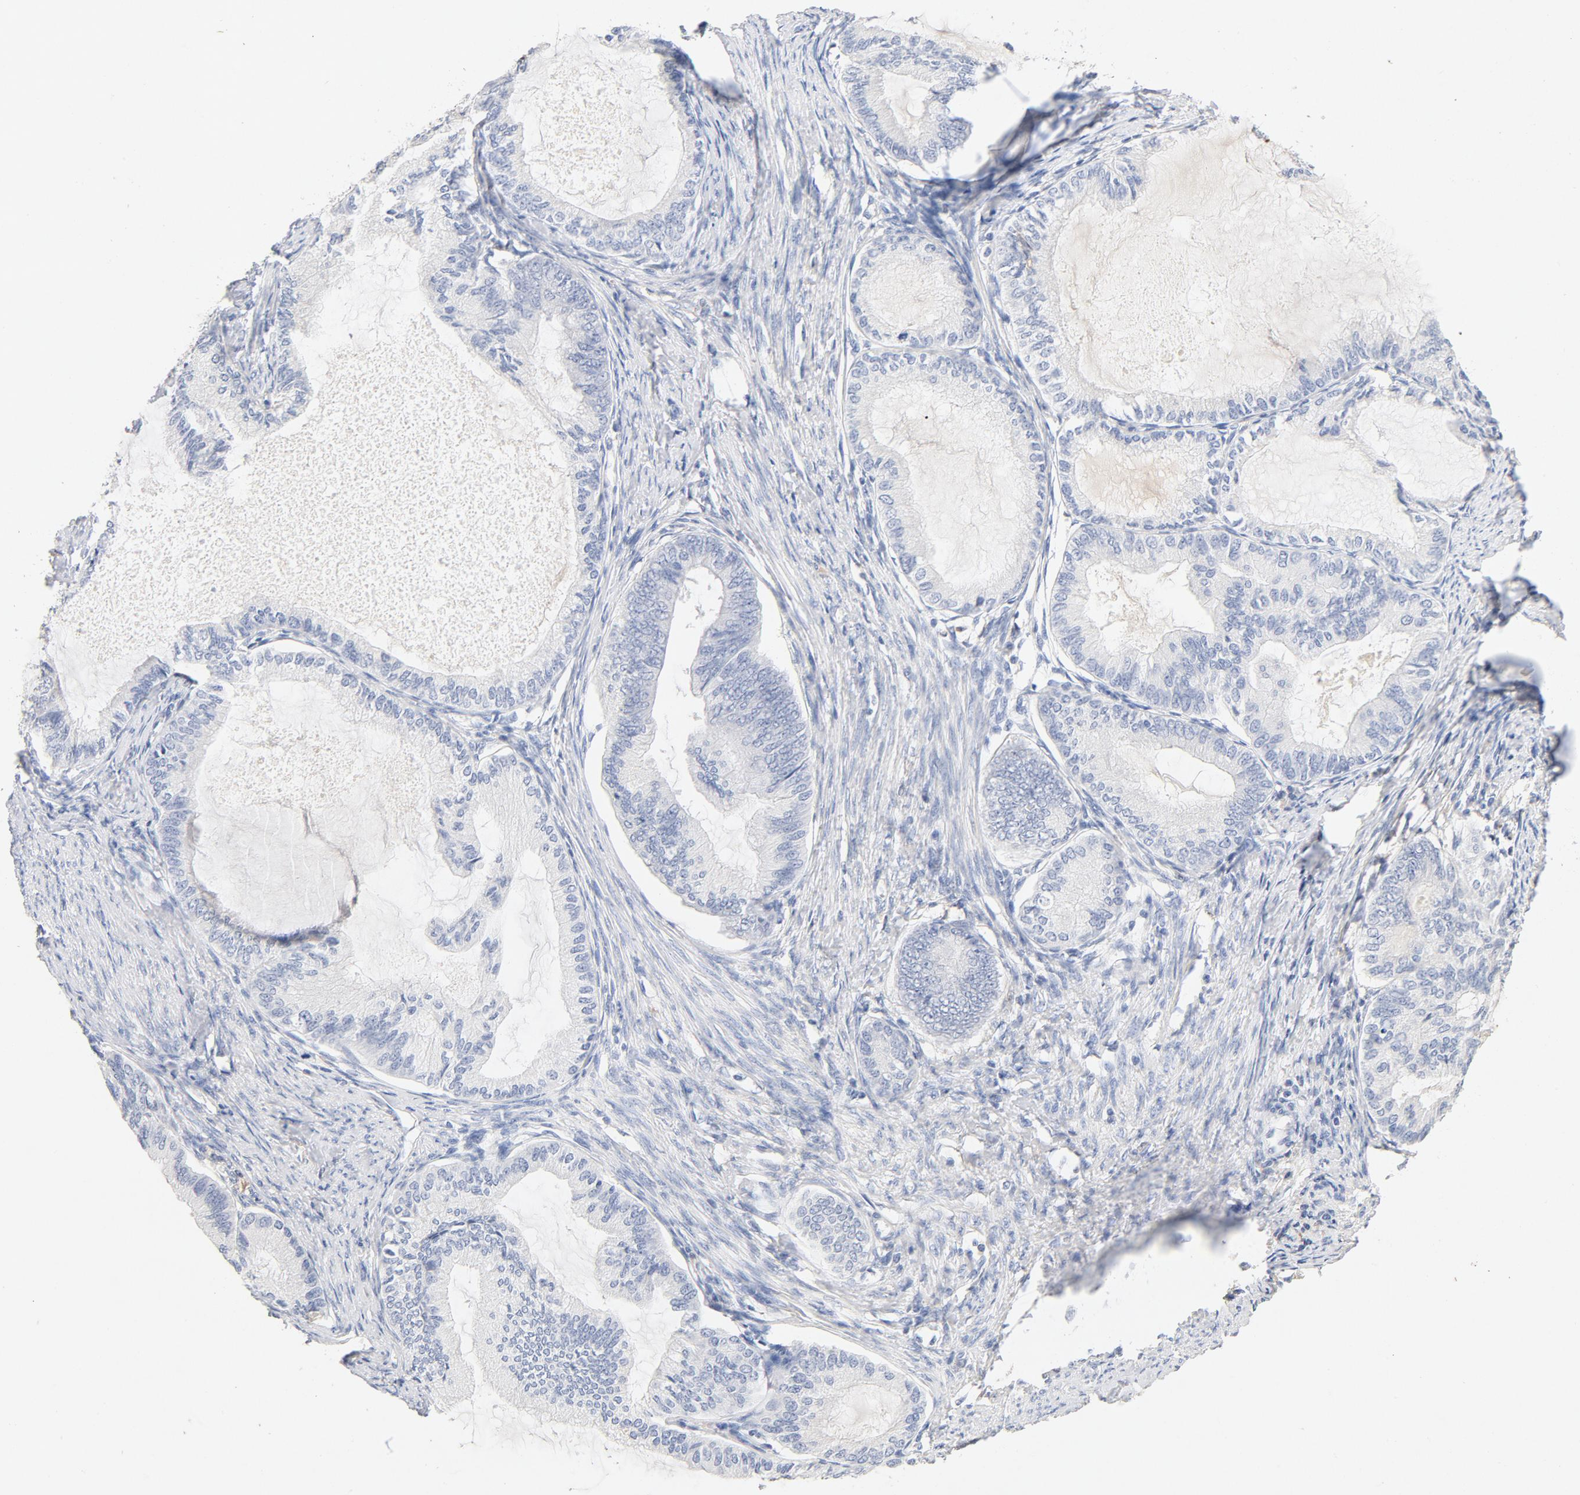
{"staining": {"intensity": "negative", "quantity": "none", "location": "none"}, "tissue": "endometrial cancer", "cell_type": "Tumor cells", "image_type": "cancer", "snomed": [{"axis": "morphology", "description": "Adenocarcinoma, NOS"}, {"axis": "topography", "description": "Endometrium"}], "caption": "This micrograph is of endometrial adenocarcinoma stained with immunohistochemistry to label a protein in brown with the nuclei are counter-stained blue. There is no expression in tumor cells.", "gene": "STAT1", "patient": {"sex": "female", "age": 86}}